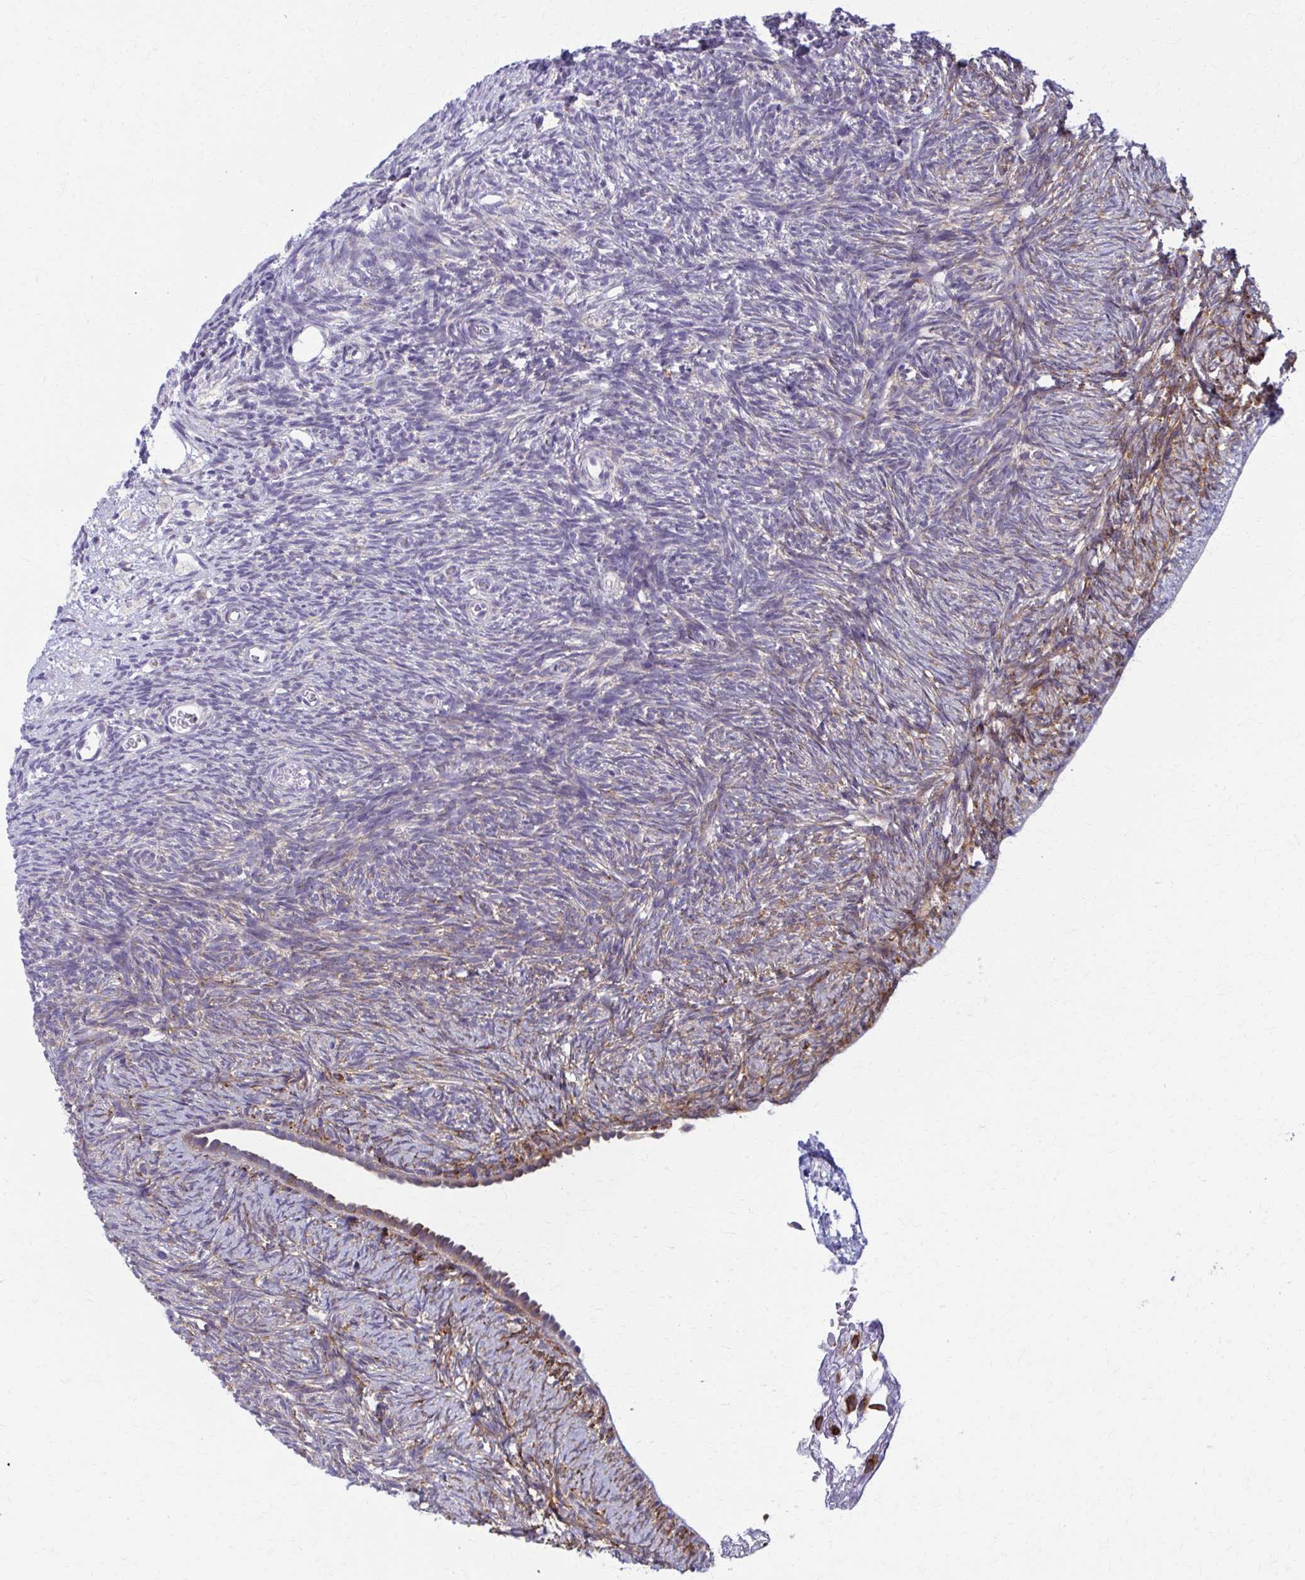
{"staining": {"intensity": "moderate", "quantity": ">75%", "location": "cytoplasmic/membranous"}, "tissue": "ovary", "cell_type": "Follicle cells", "image_type": "normal", "snomed": [{"axis": "morphology", "description": "Normal tissue, NOS"}, {"axis": "topography", "description": "Ovary"}], "caption": "This image demonstrates IHC staining of normal human ovary, with medium moderate cytoplasmic/membranous expression in about >75% of follicle cells.", "gene": "SPATS2L", "patient": {"sex": "female", "age": 39}}